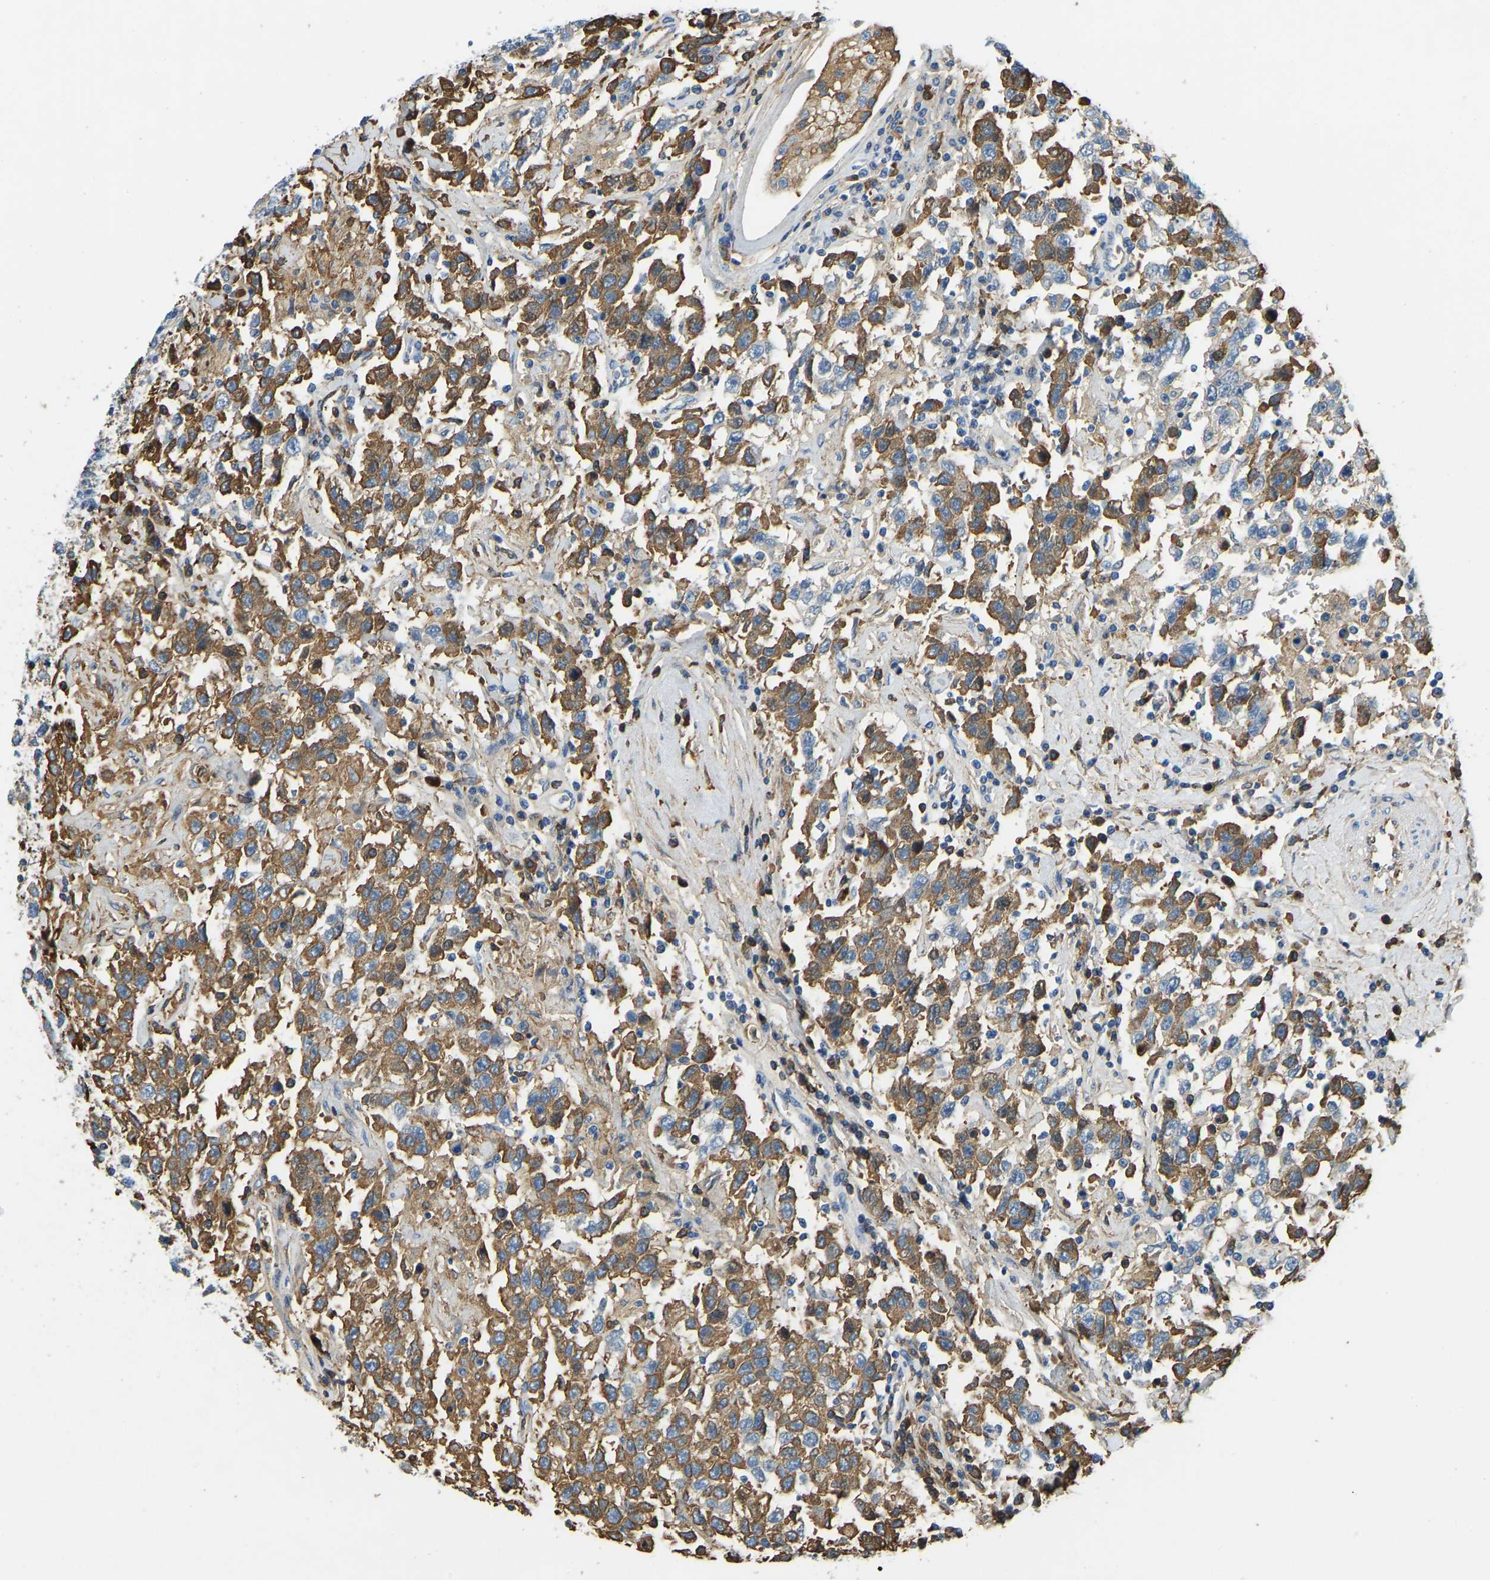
{"staining": {"intensity": "moderate", "quantity": "25%-75%", "location": "cytoplasmic/membranous"}, "tissue": "testis cancer", "cell_type": "Tumor cells", "image_type": "cancer", "snomed": [{"axis": "morphology", "description": "Seminoma, NOS"}, {"axis": "topography", "description": "Testis"}], "caption": "The histopathology image displays a brown stain indicating the presence of a protein in the cytoplasmic/membranous of tumor cells in testis cancer. Using DAB (3,3'-diaminobenzidine) (brown) and hematoxylin (blue) stains, captured at high magnification using brightfield microscopy.", "gene": "THBS4", "patient": {"sex": "male", "age": 41}}